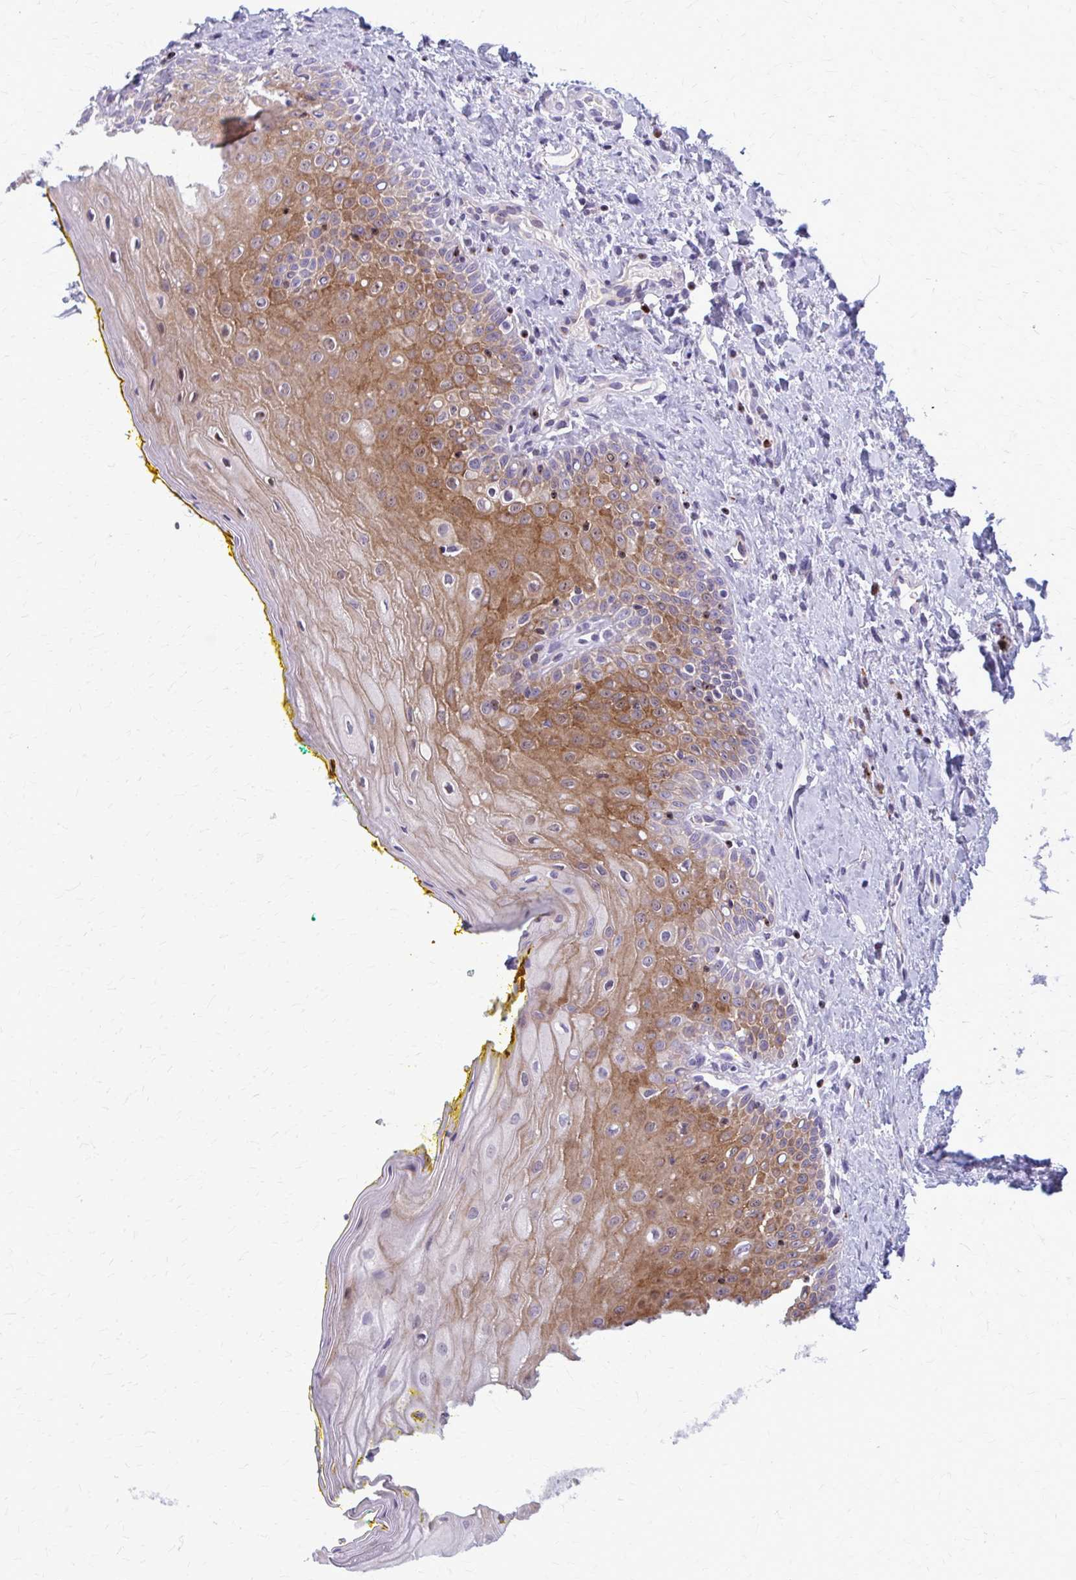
{"staining": {"intensity": "moderate", "quantity": "25%-75%", "location": "cytoplasmic/membranous"}, "tissue": "oral mucosa", "cell_type": "Squamous epithelial cells", "image_type": "normal", "snomed": [{"axis": "morphology", "description": "Normal tissue, NOS"}, {"axis": "morphology", "description": "Squamous cell carcinoma, NOS"}, {"axis": "topography", "description": "Oral tissue"}, {"axis": "topography", "description": "Head-Neck"}], "caption": "An IHC micrograph of benign tissue is shown. Protein staining in brown highlights moderate cytoplasmic/membranous positivity in oral mucosa within squamous epithelial cells.", "gene": "PEDS1", "patient": {"sex": "female", "age": 70}}